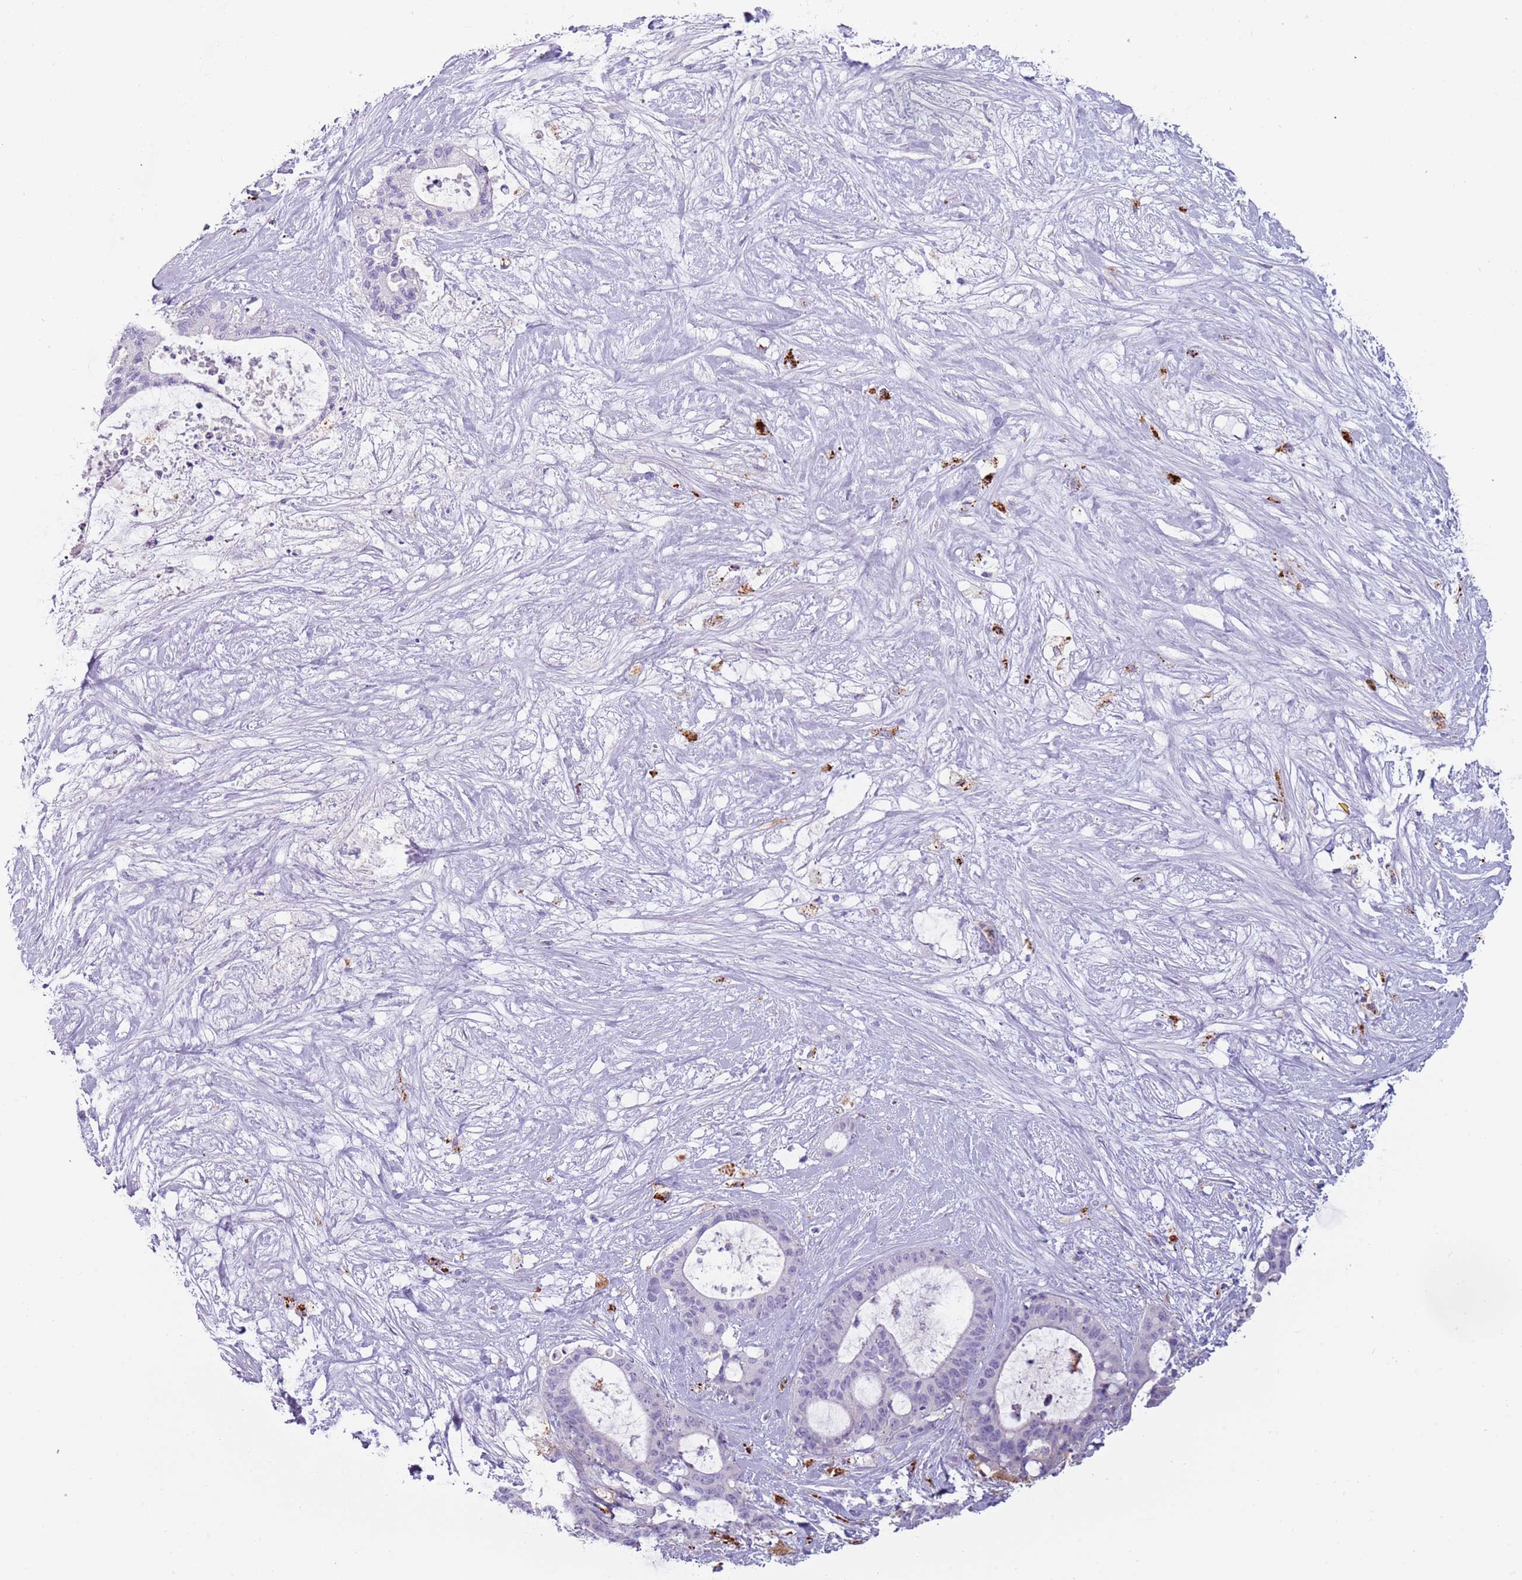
{"staining": {"intensity": "negative", "quantity": "none", "location": "none"}, "tissue": "liver cancer", "cell_type": "Tumor cells", "image_type": "cancer", "snomed": [{"axis": "morphology", "description": "Normal tissue, NOS"}, {"axis": "morphology", "description": "Cholangiocarcinoma"}, {"axis": "topography", "description": "Liver"}, {"axis": "topography", "description": "Peripheral nerve tissue"}], "caption": "Tumor cells show no significant expression in cholangiocarcinoma (liver).", "gene": "NWD2", "patient": {"sex": "female", "age": 73}}